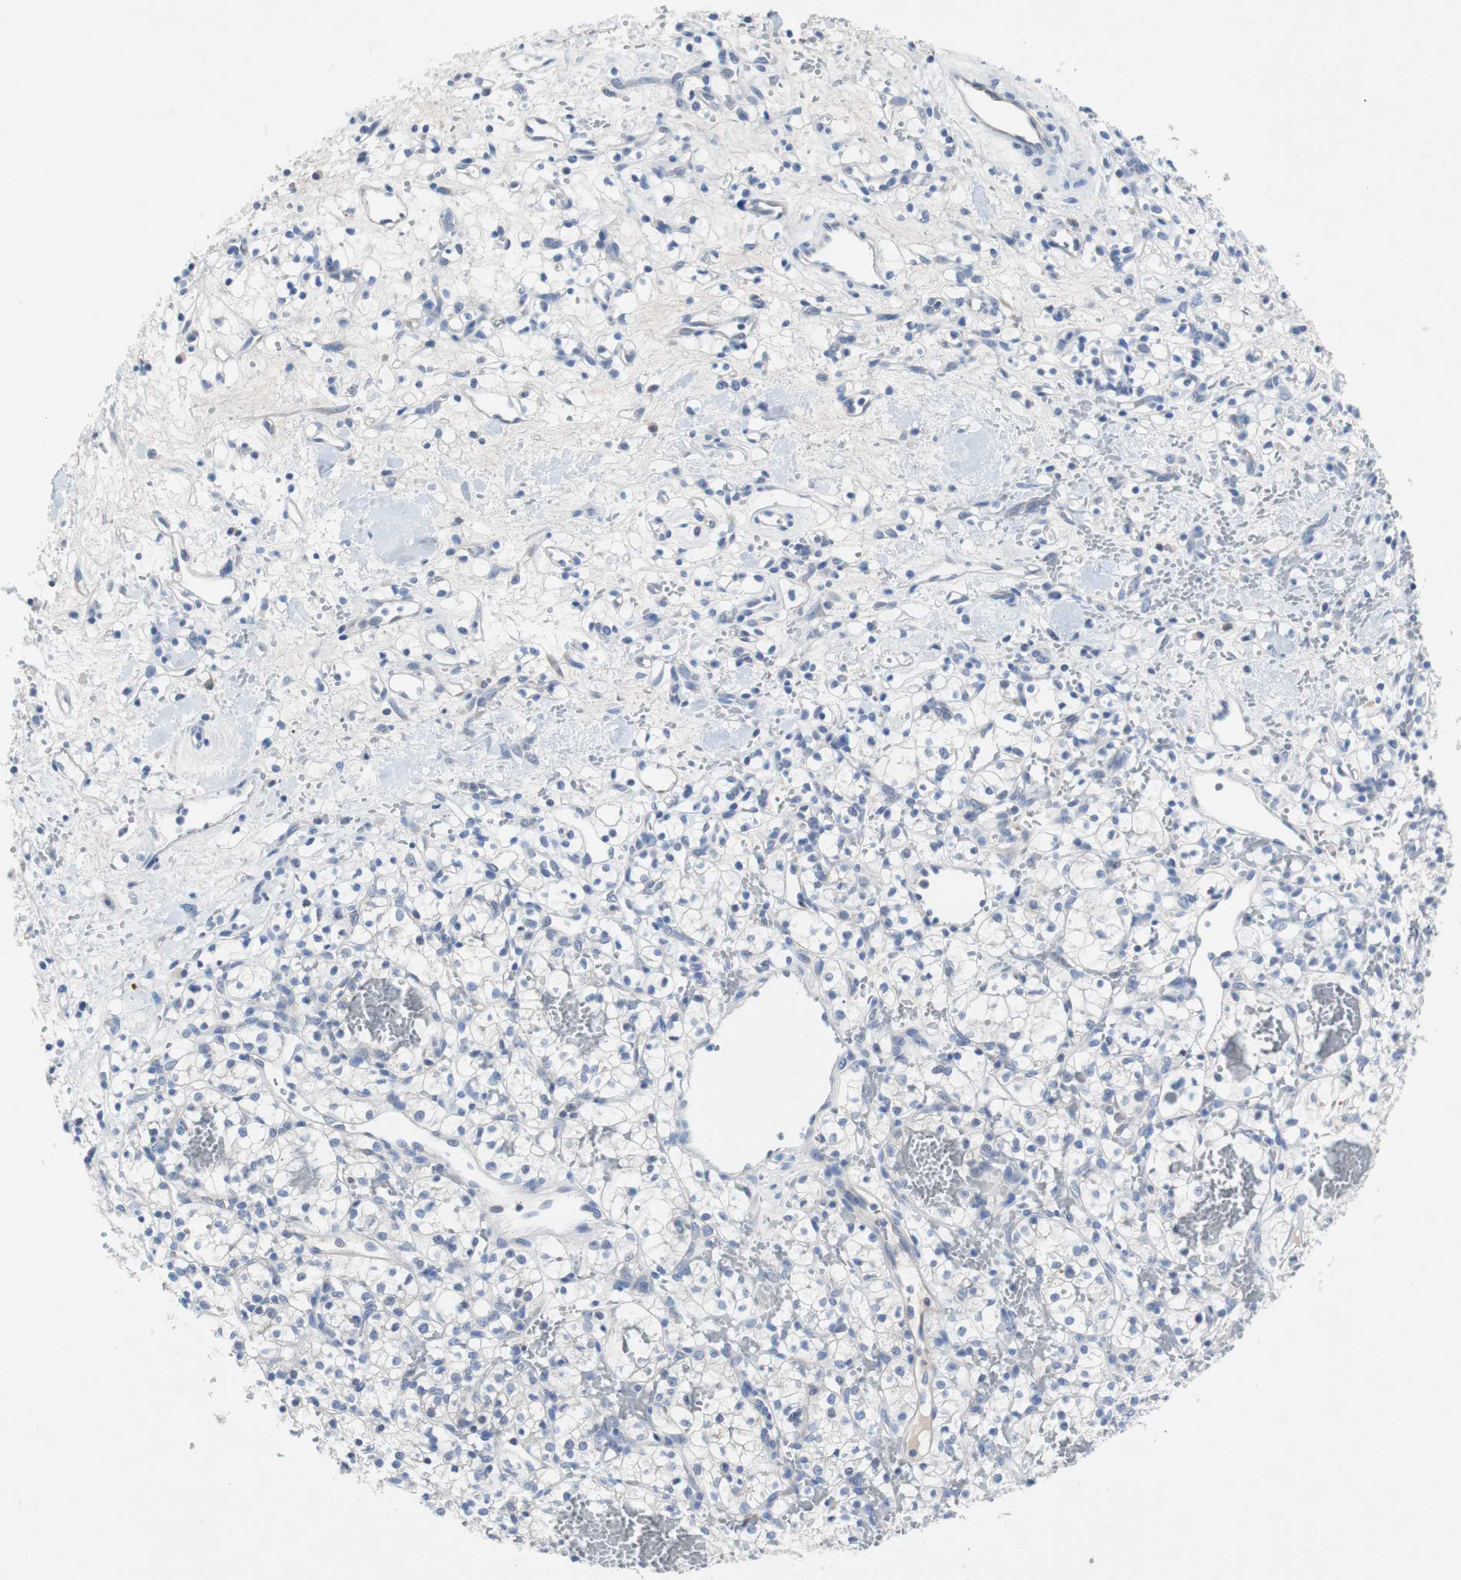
{"staining": {"intensity": "negative", "quantity": "none", "location": "none"}, "tissue": "renal cancer", "cell_type": "Tumor cells", "image_type": "cancer", "snomed": [{"axis": "morphology", "description": "Adenocarcinoma, NOS"}, {"axis": "topography", "description": "Kidney"}], "caption": "This histopathology image is of renal adenocarcinoma stained with immunohistochemistry (IHC) to label a protein in brown with the nuclei are counter-stained blue. There is no expression in tumor cells. (DAB (3,3'-diaminobenzidine) IHC visualized using brightfield microscopy, high magnification).", "gene": "EEF2K", "patient": {"sex": "female", "age": 60}}